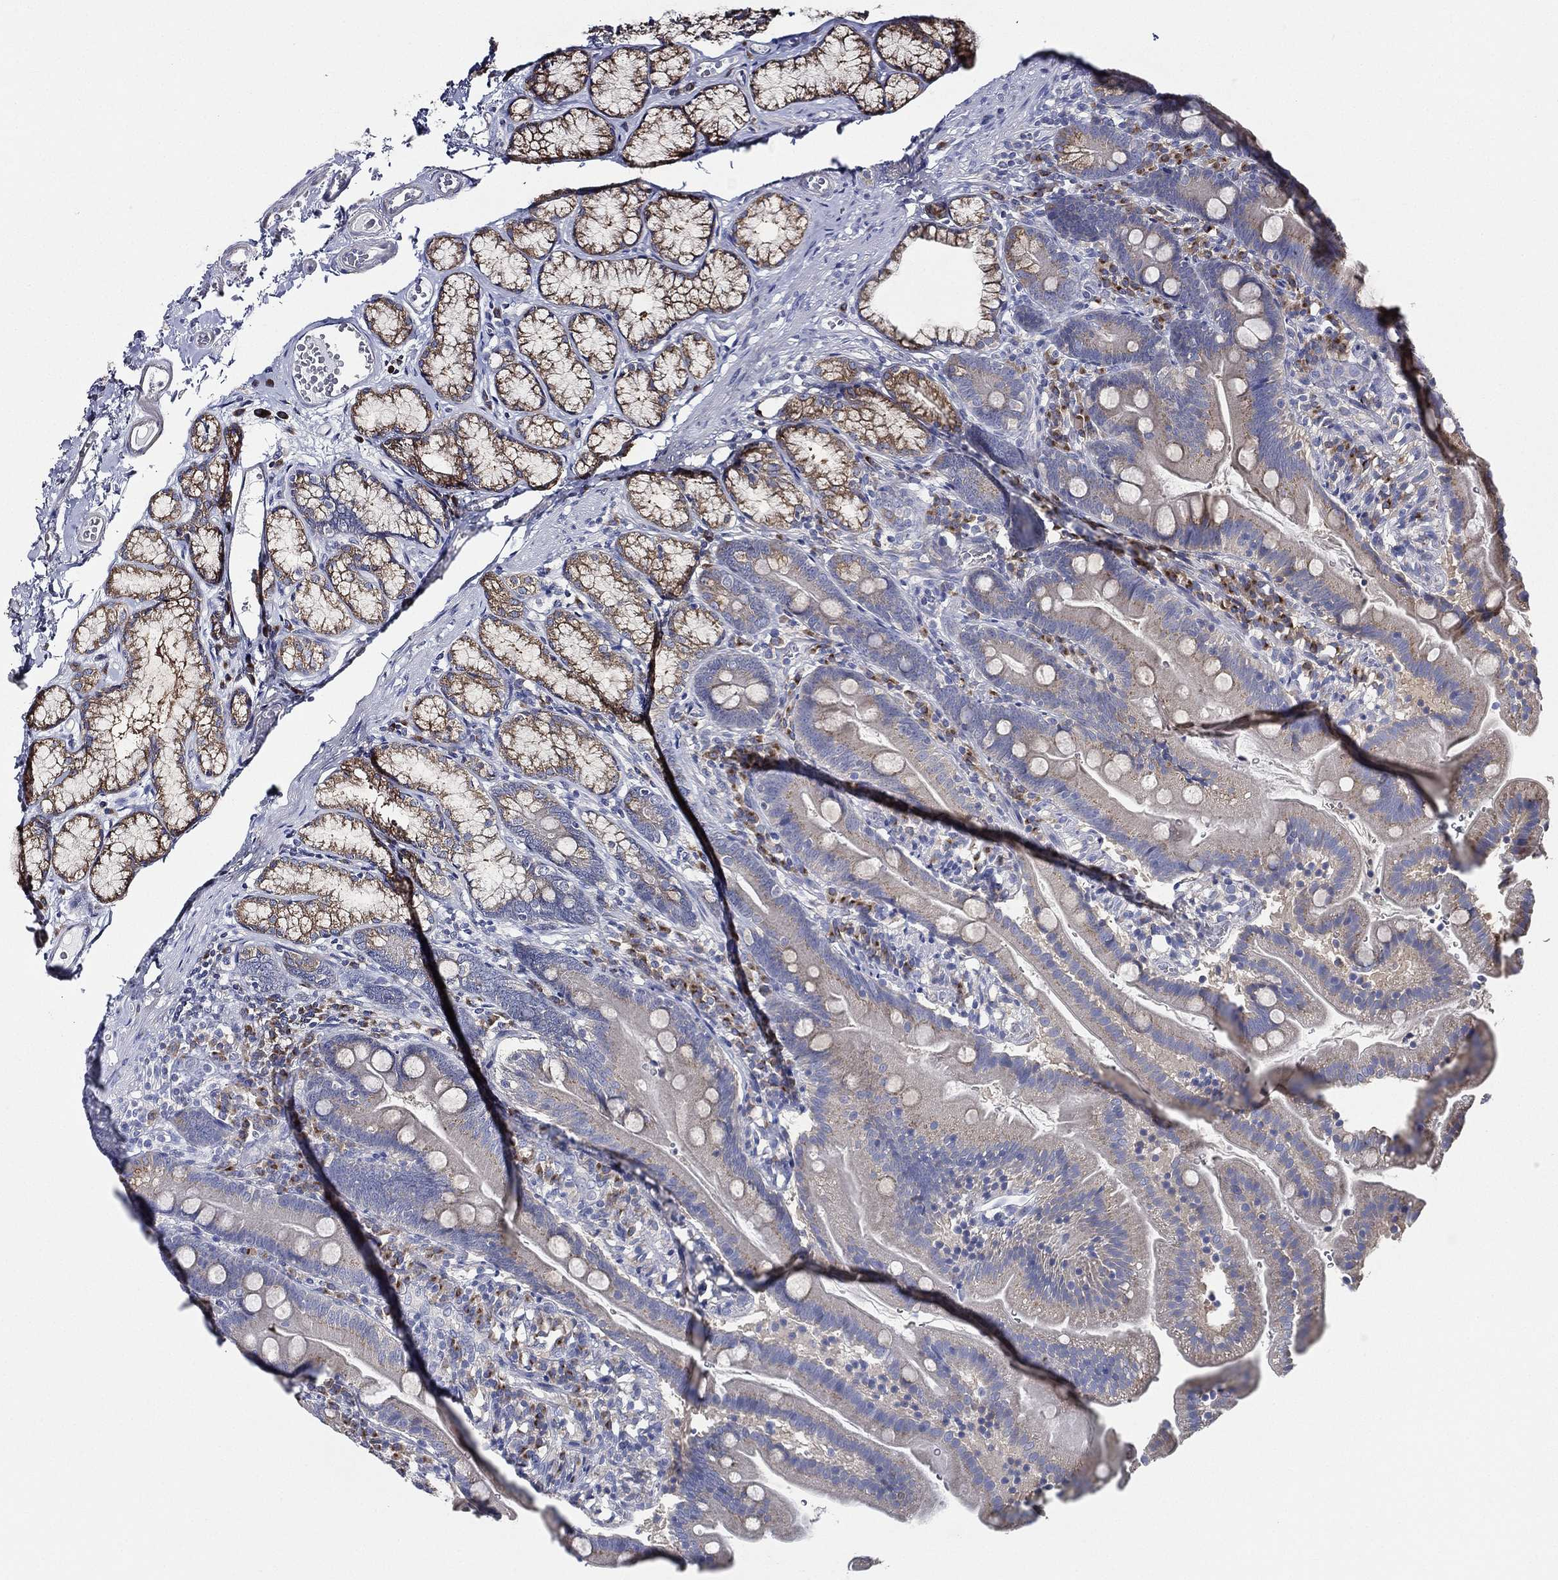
{"staining": {"intensity": "moderate", "quantity": "<25%", "location": "cytoplasmic/membranous"}, "tissue": "duodenum", "cell_type": "Glandular cells", "image_type": "normal", "snomed": [{"axis": "morphology", "description": "Normal tissue, NOS"}, {"axis": "topography", "description": "Duodenum"}], "caption": "Glandular cells show moderate cytoplasmic/membranous staining in approximately <25% of cells in unremarkable duodenum.", "gene": "ATP8A2", "patient": {"sex": "female", "age": 67}}